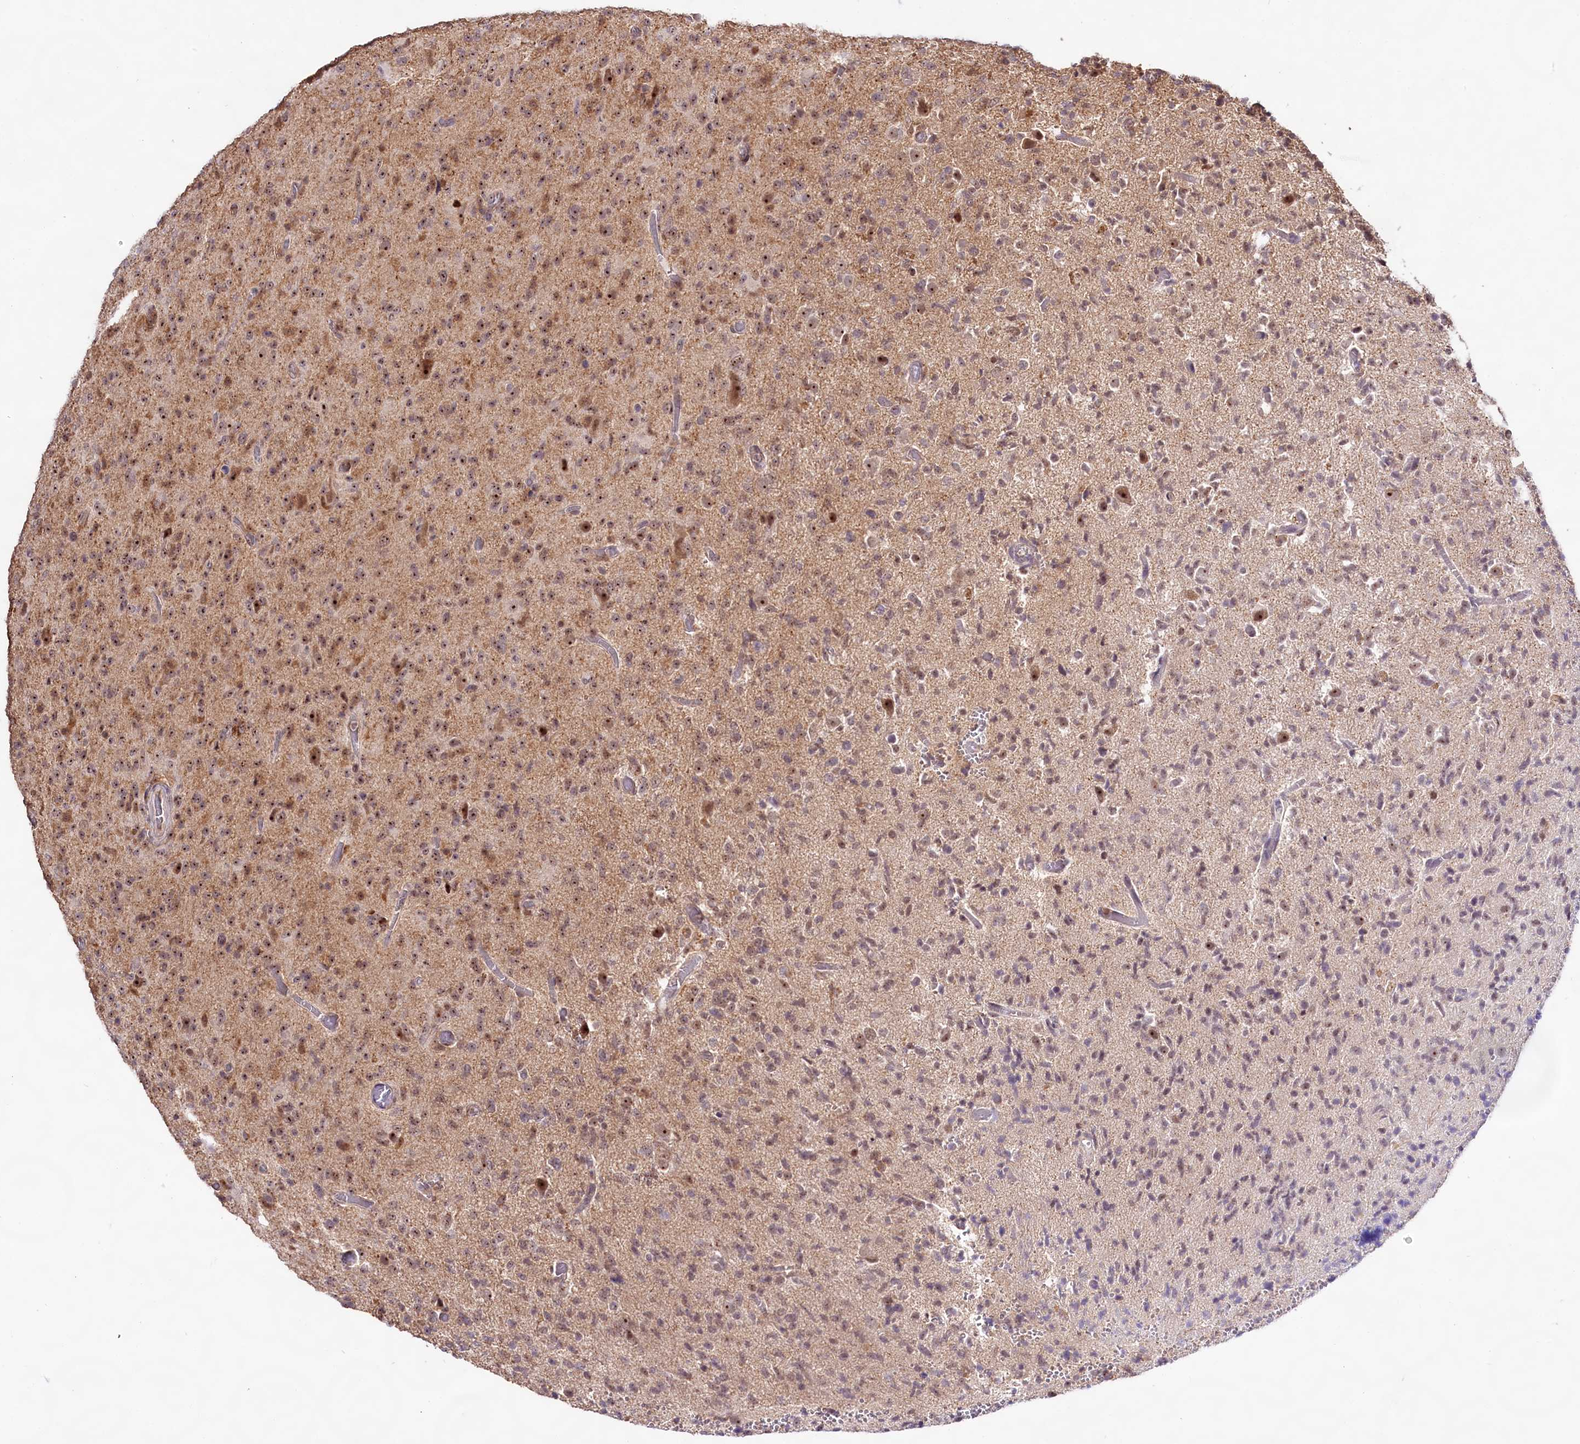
{"staining": {"intensity": "moderate", "quantity": ">75%", "location": "nuclear"}, "tissue": "glioma", "cell_type": "Tumor cells", "image_type": "cancer", "snomed": [{"axis": "morphology", "description": "Glioma, malignant, High grade"}, {"axis": "topography", "description": "Brain"}], "caption": "Glioma stained for a protein reveals moderate nuclear positivity in tumor cells.", "gene": "RRP8", "patient": {"sex": "female", "age": 57}}